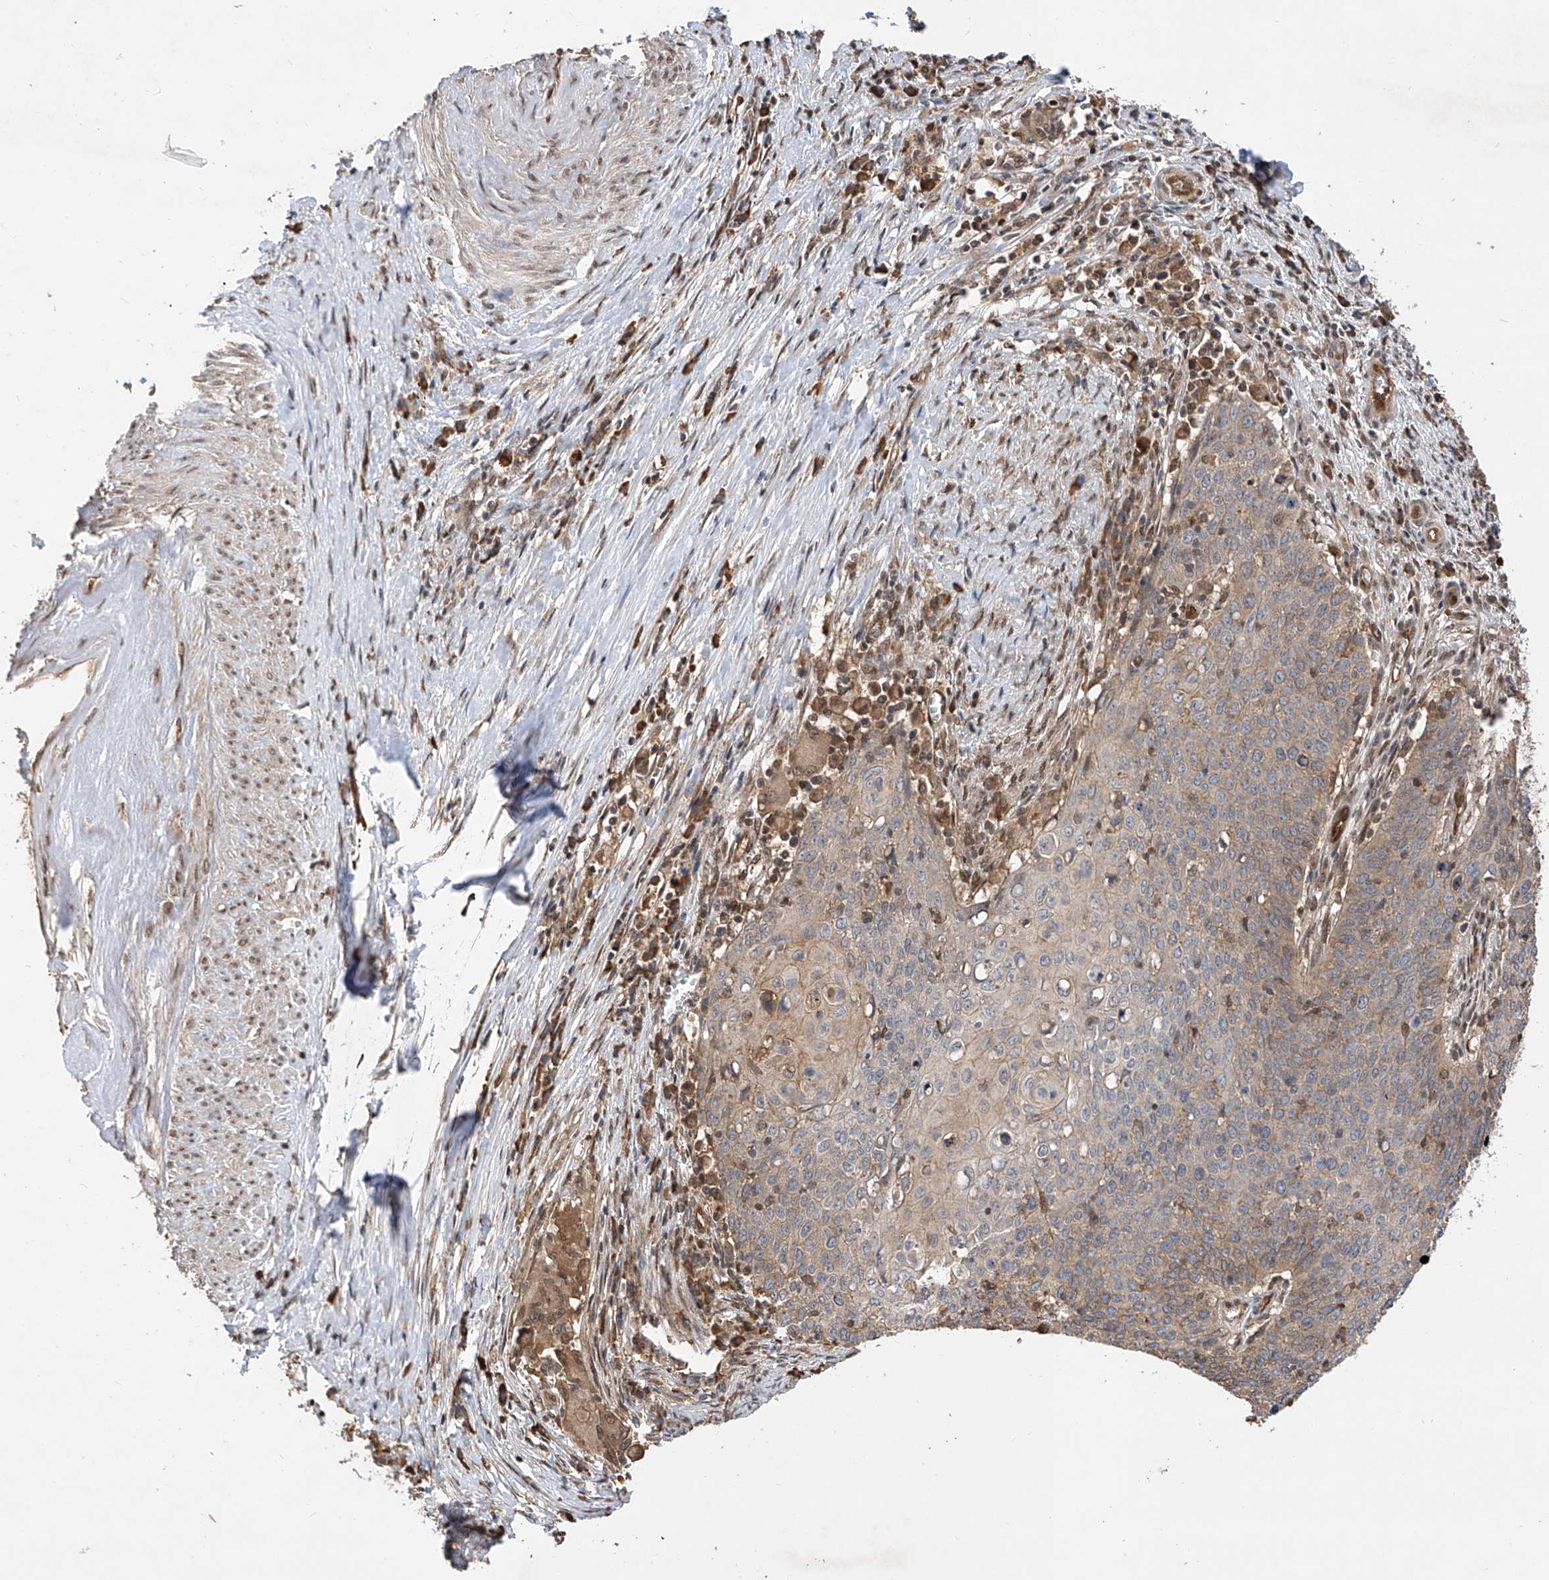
{"staining": {"intensity": "weak", "quantity": "25%-75%", "location": "cytoplasmic/membranous"}, "tissue": "cervical cancer", "cell_type": "Tumor cells", "image_type": "cancer", "snomed": [{"axis": "morphology", "description": "Squamous cell carcinoma, NOS"}, {"axis": "topography", "description": "Cervix"}], "caption": "This image exhibits cervical cancer stained with immunohistochemistry (IHC) to label a protein in brown. The cytoplasmic/membranous of tumor cells show weak positivity for the protein. Nuclei are counter-stained blue.", "gene": "RILPL2", "patient": {"sex": "female", "age": 39}}